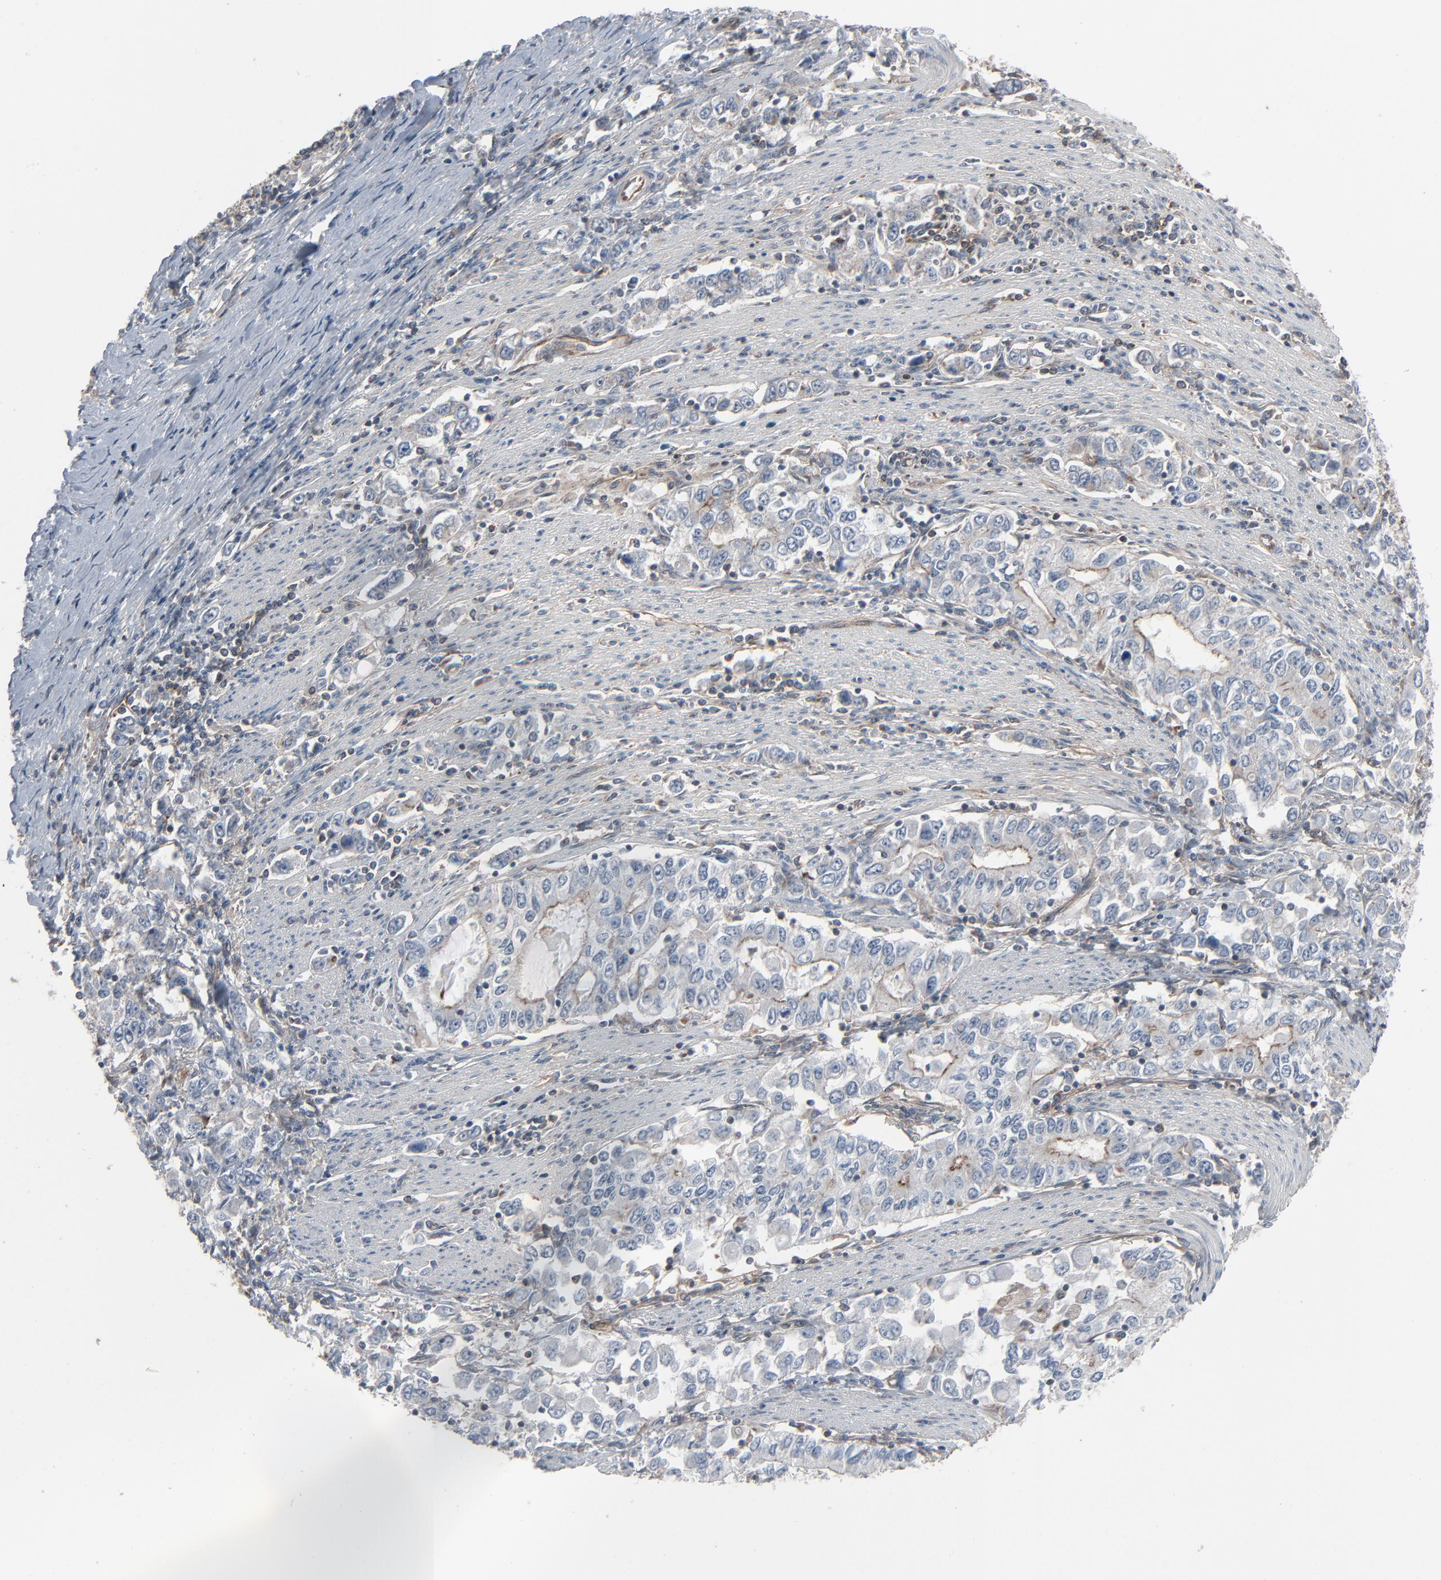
{"staining": {"intensity": "negative", "quantity": "none", "location": "none"}, "tissue": "stomach cancer", "cell_type": "Tumor cells", "image_type": "cancer", "snomed": [{"axis": "morphology", "description": "Adenocarcinoma, NOS"}, {"axis": "topography", "description": "Stomach, lower"}], "caption": "Photomicrograph shows no significant protein staining in tumor cells of stomach adenocarcinoma. (IHC, brightfield microscopy, high magnification).", "gene": "OPTN", "patient": {"sex": "female", "age": 72}}